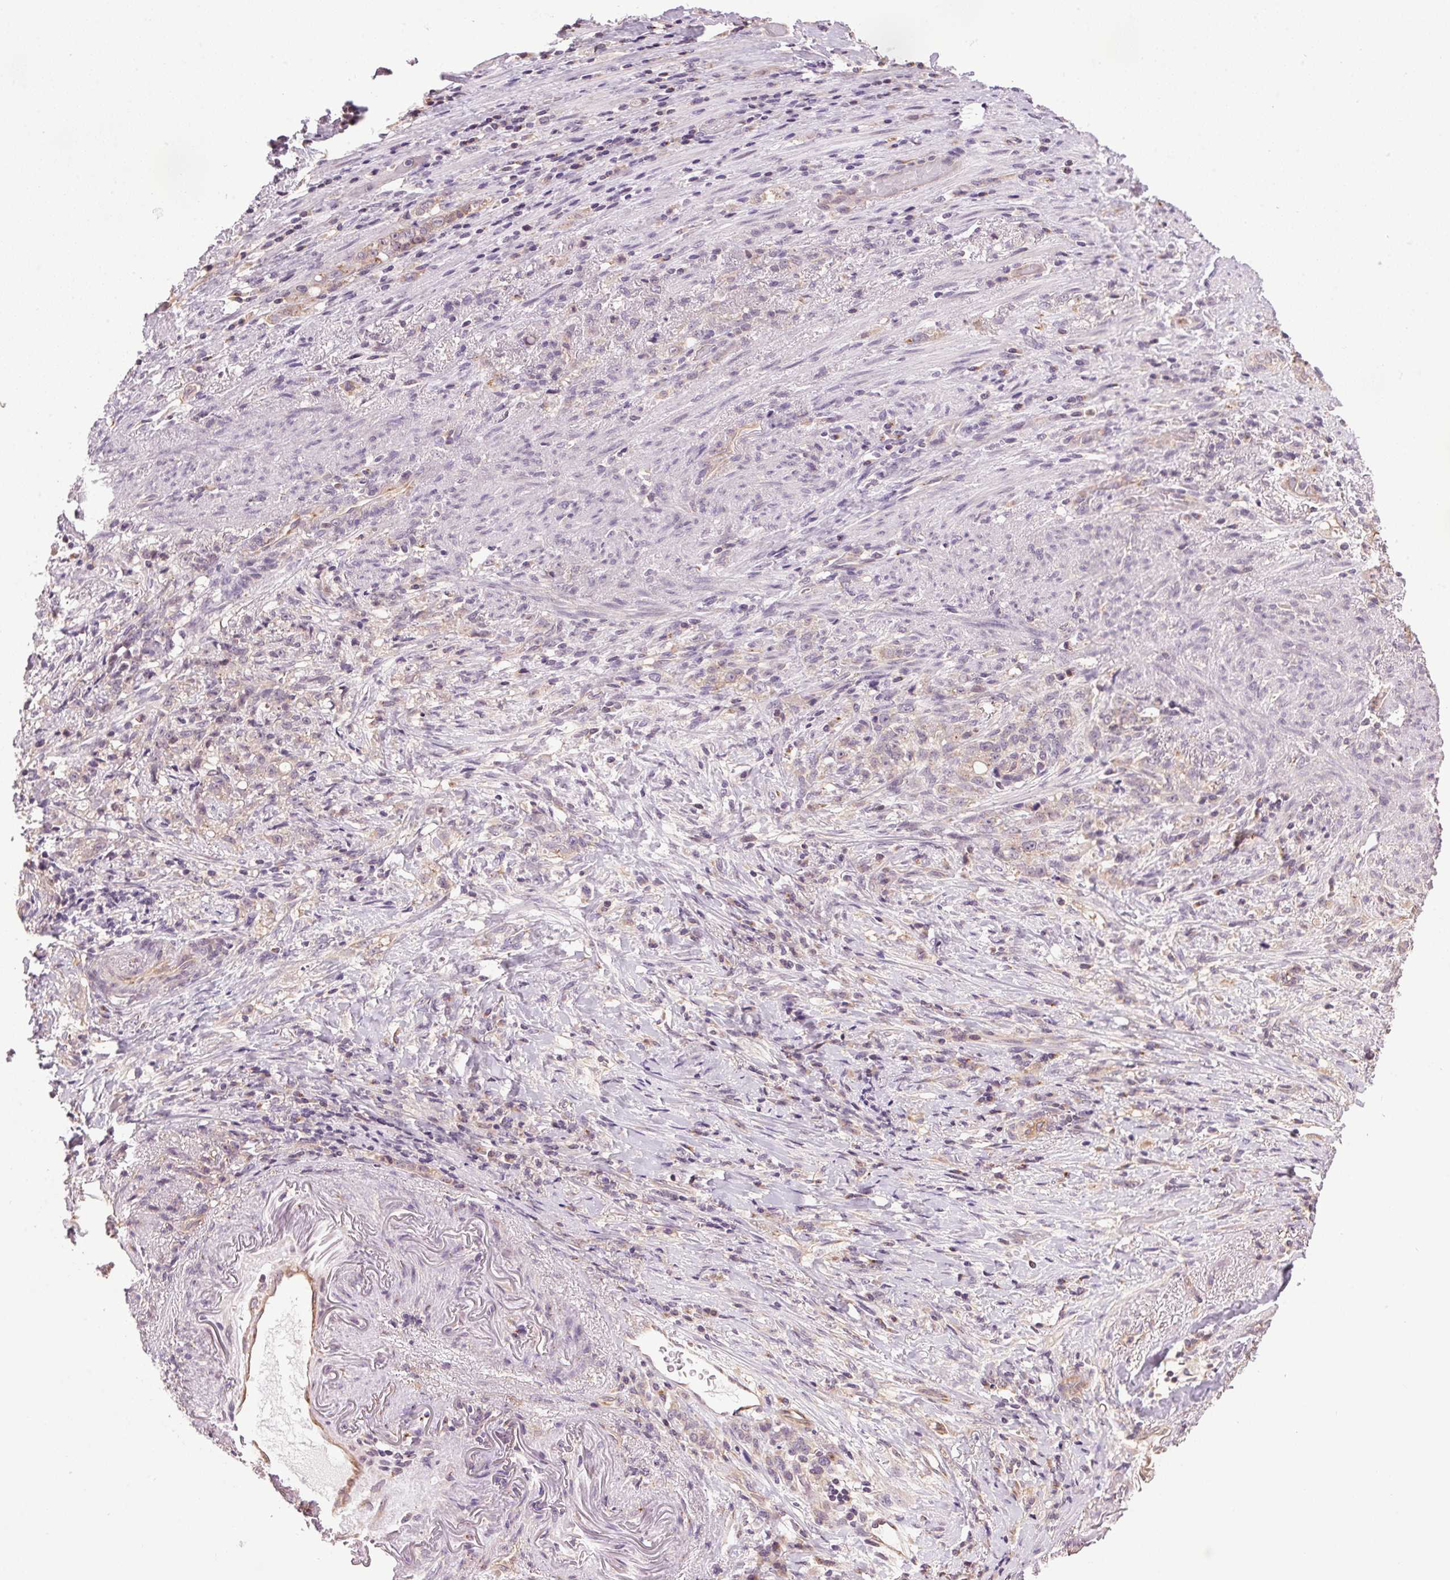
{"staining": {"intensity": "weak", "quantity": ">75%", "location": "cytoplasmic/membranous"}, "tissue": "stomach cancer", "cell_type": "Tumor cells", "image_type": "cancer", "snomed": [{"axis": "morphology", "description": "Adenocarcinoma, NOS"}, {"axis": "topography", "description": "Stomach, lower"}], "caption": "Tumor cells exhibit weak cytoplasmic/membranous staining in approximately >75% of cells in stomach cancer.", "gene": "GOLPH3", "patient": {"sex": "male", "age": 88}}